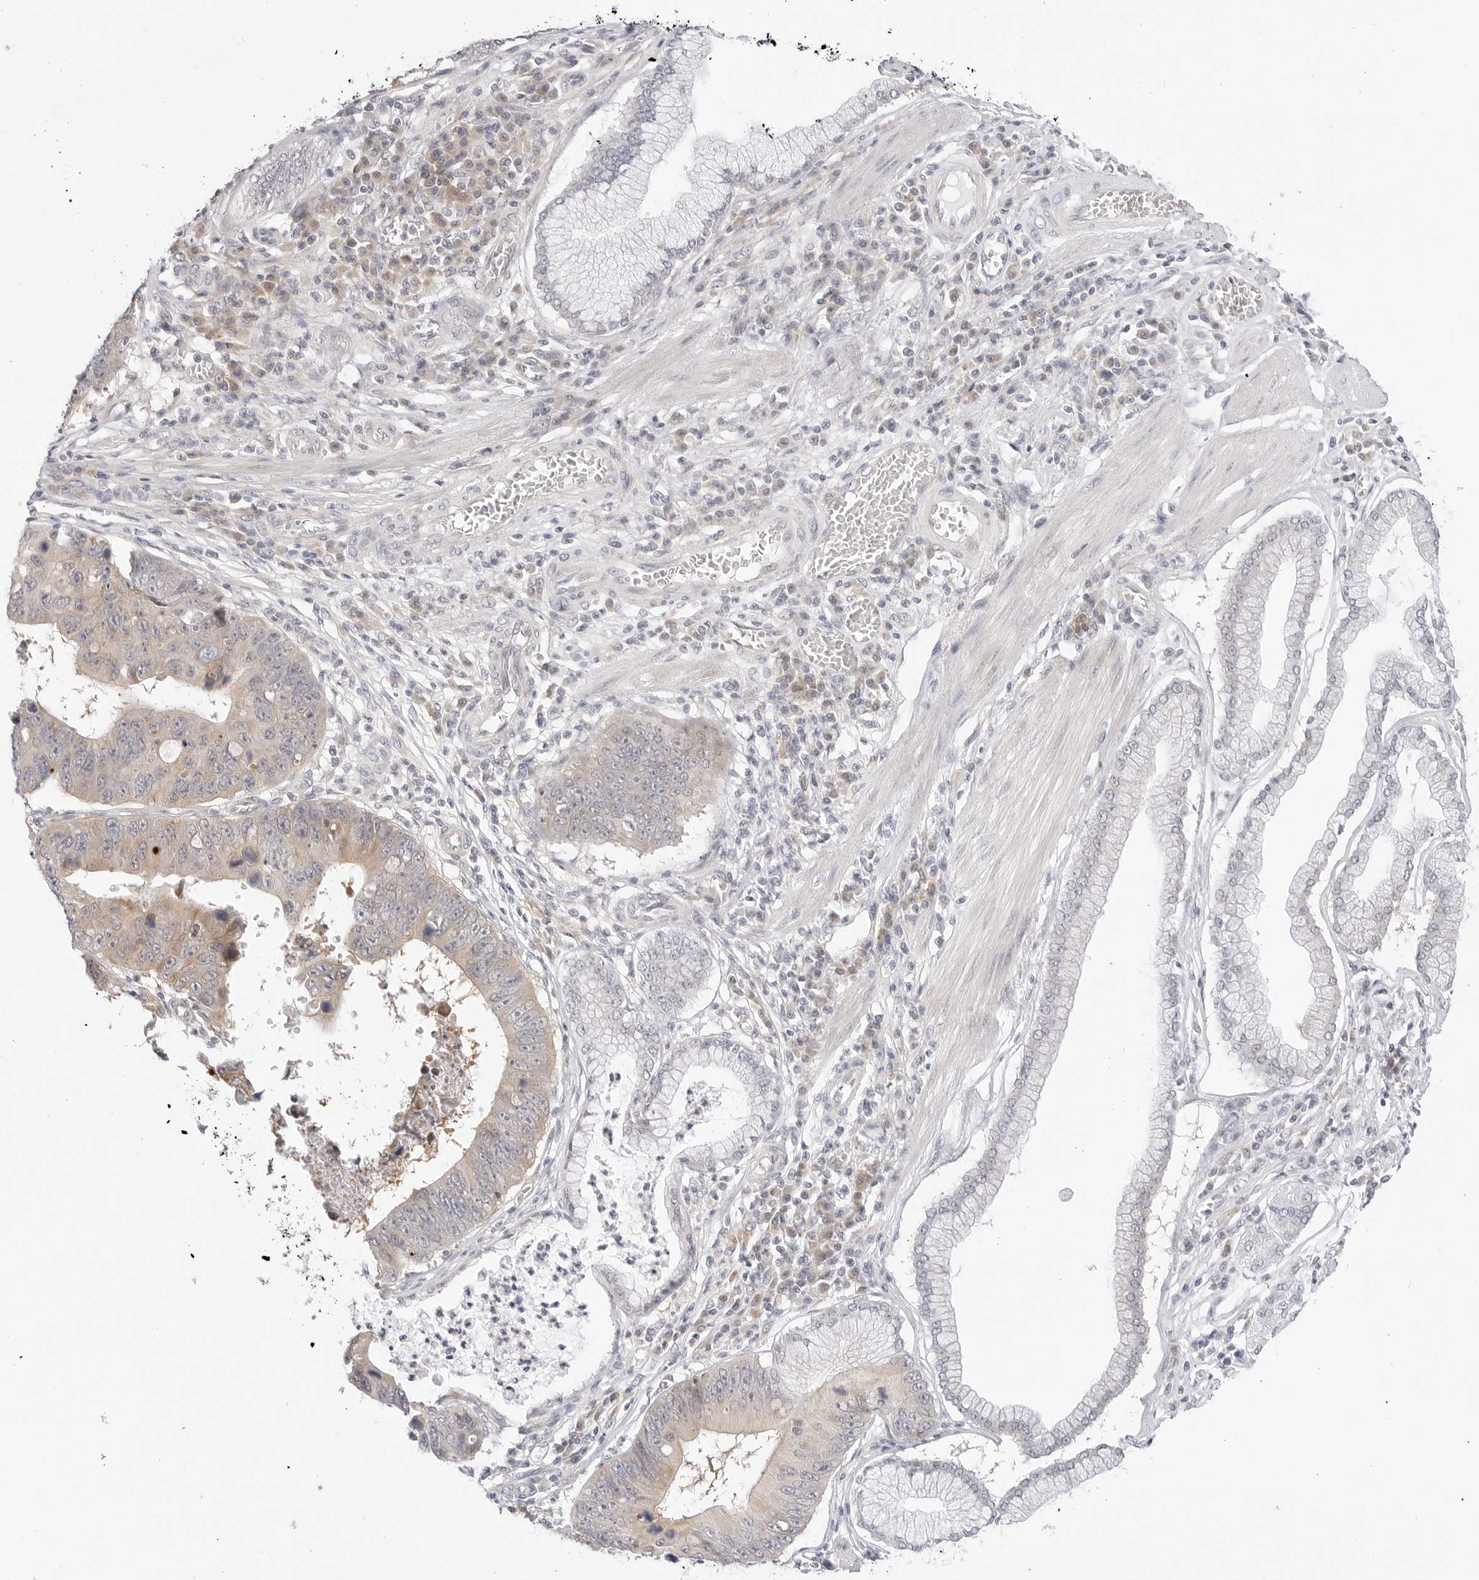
{"staining": {"intensity": "weak", "quantity": "<25%", "location": "cytoplasmic/membranous"}, "tissue": "stomach cancer", "cell_type": "Tumor cells", "image_type": "cancer", "snomed": [{"axis": "morphology", "description": "Adenocarcinoma, NOS"}, {"axis": "topography", "description": "Stomach"}], "caption": "Image shows no significant protein positivity in tumor cells of stomach cancer (adenocarcinoma). (Stains: DAB immunohistochemistry with hematoxylin counter stain, Microscopy: brightfield microscopy at high magnification).", "gene": "TCP1", "patient": {"sex": "male", "age": 59}}